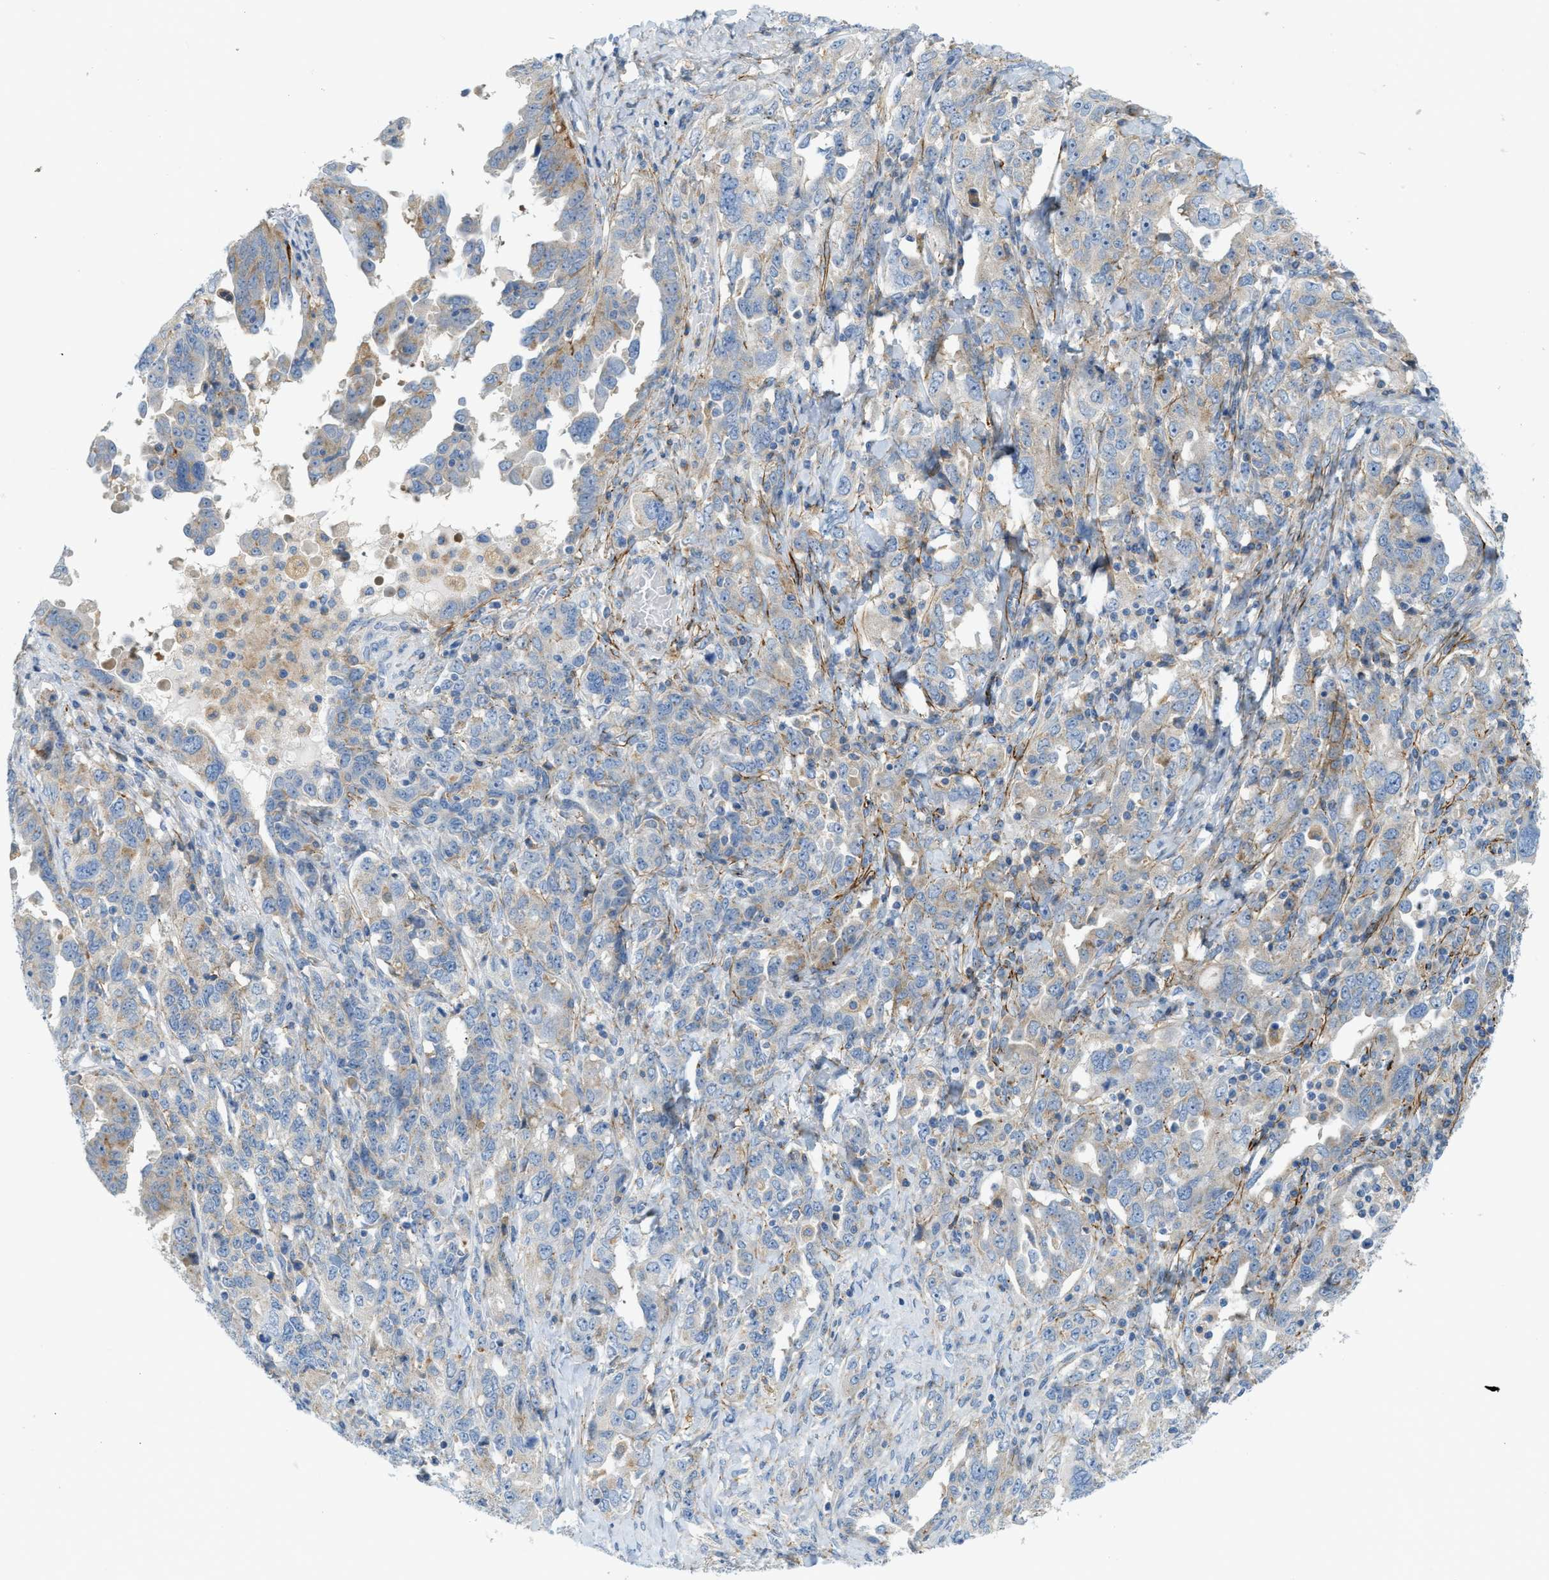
{"staining": {"intensity": "negative", "quantity": "none", "location": "none"}, "tissue": "ovarian cancer", "cell_type": "Tumor cells", "image_type": "cancer", "snomed": [{"axis": "morphology", "description": "Carcinoma, endometroid"}, {"axis": "topography", "description": "Ovary"}], "caption": "Immunohistochemical staining of endometroid carcinoma (ovarian) reveals no significant expression in tumor cells.", "gene": "LMBRD1", "patient": {"sex": "female", "age": 62}}